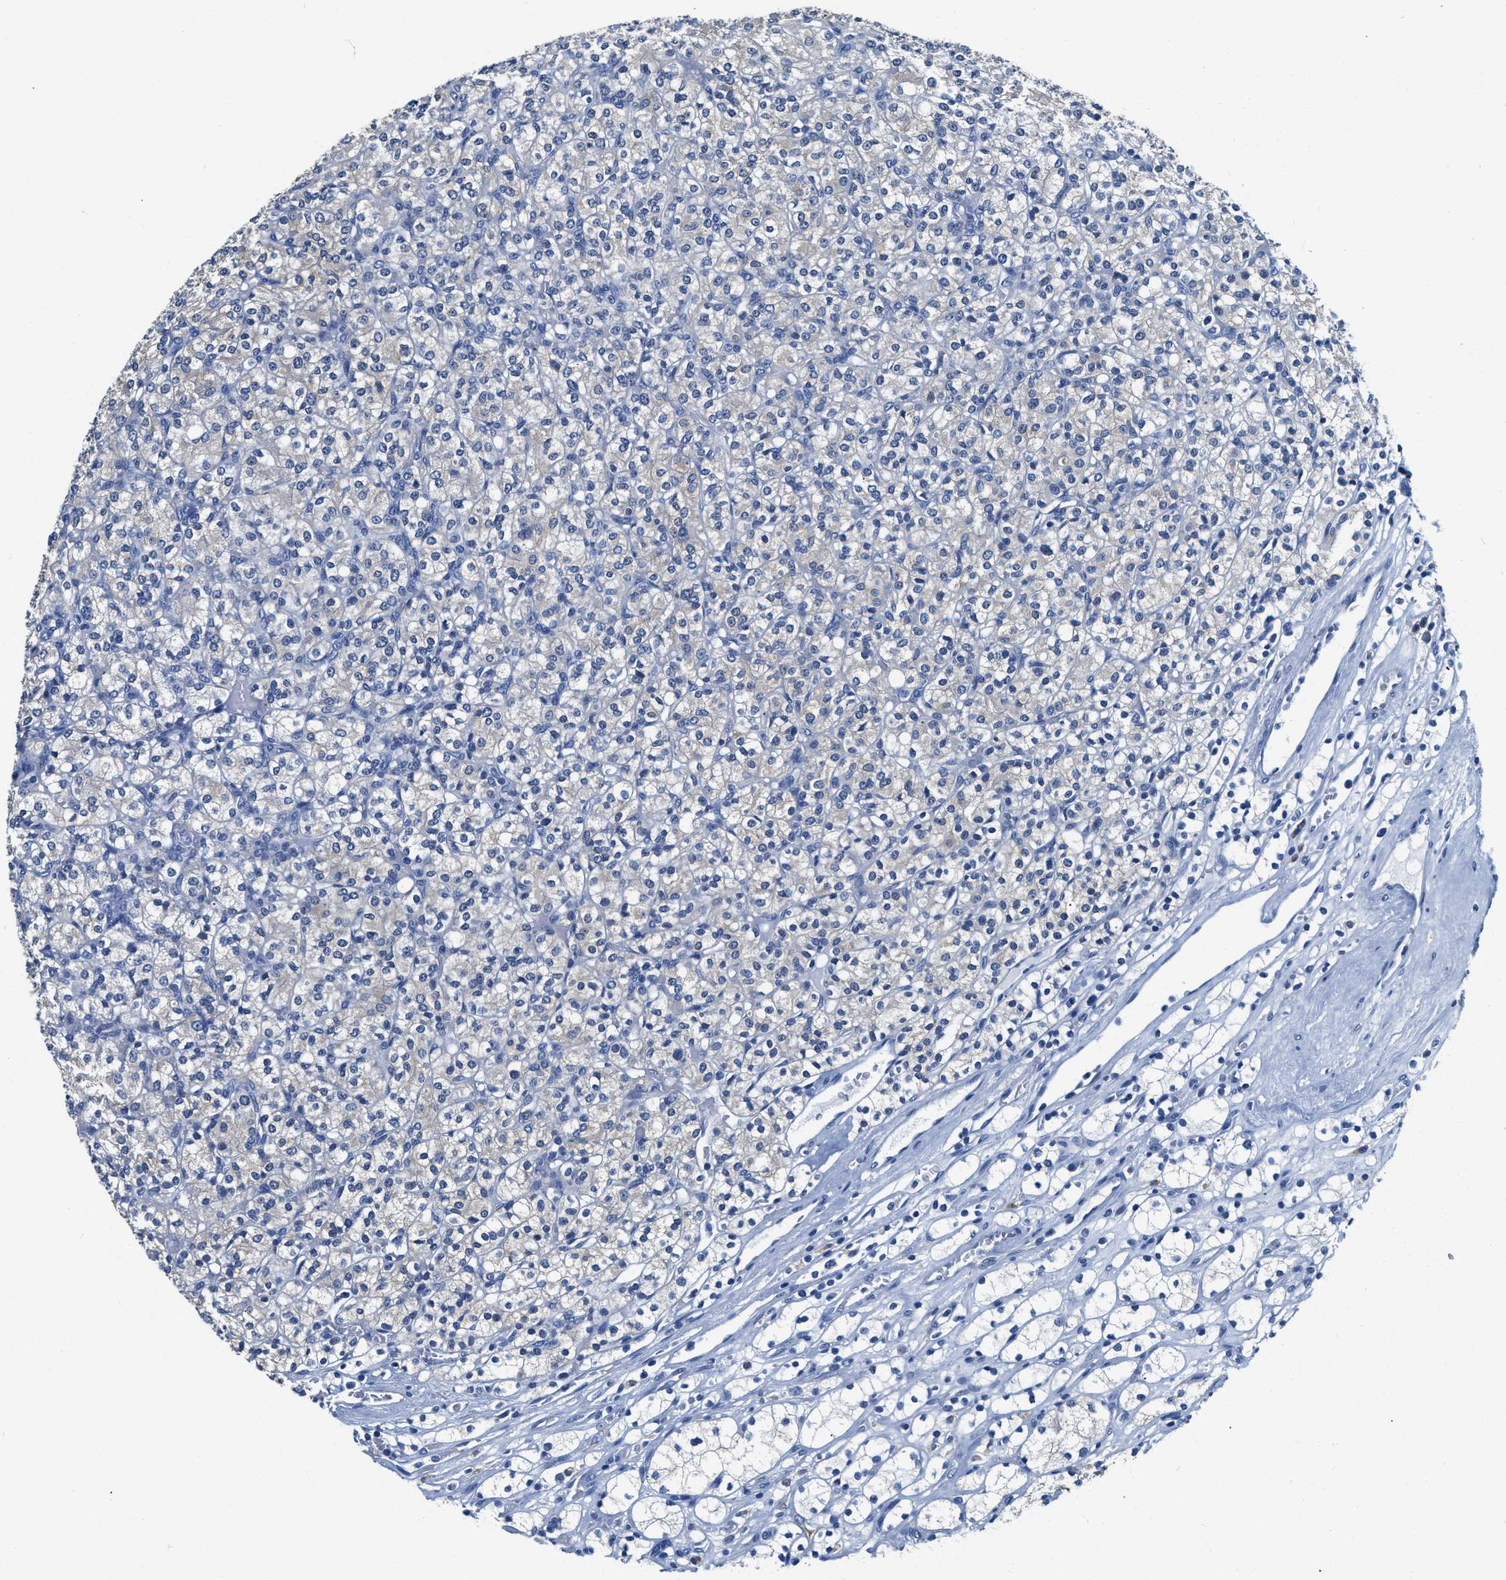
{"staining": {"intensity": "negative", "quantity": "none", "location": "none"}, "tissue": "renal cancer", "cell_type": "Tumor cells", "image_type": "cancer", "snomed": [{"axis": "morphology", "description": "Adenocarcinoma, NOS"}, {"axis": "topography", "description": "Kidney"}], "caption": "This is an immunohistochemistry (IHC) photomicrograph of renal cancer (adenocarcinoma). There is no positivity in tumor cells.", "gene": "ZDHHC13", "patient": {"sex": "male", "age": 77}}